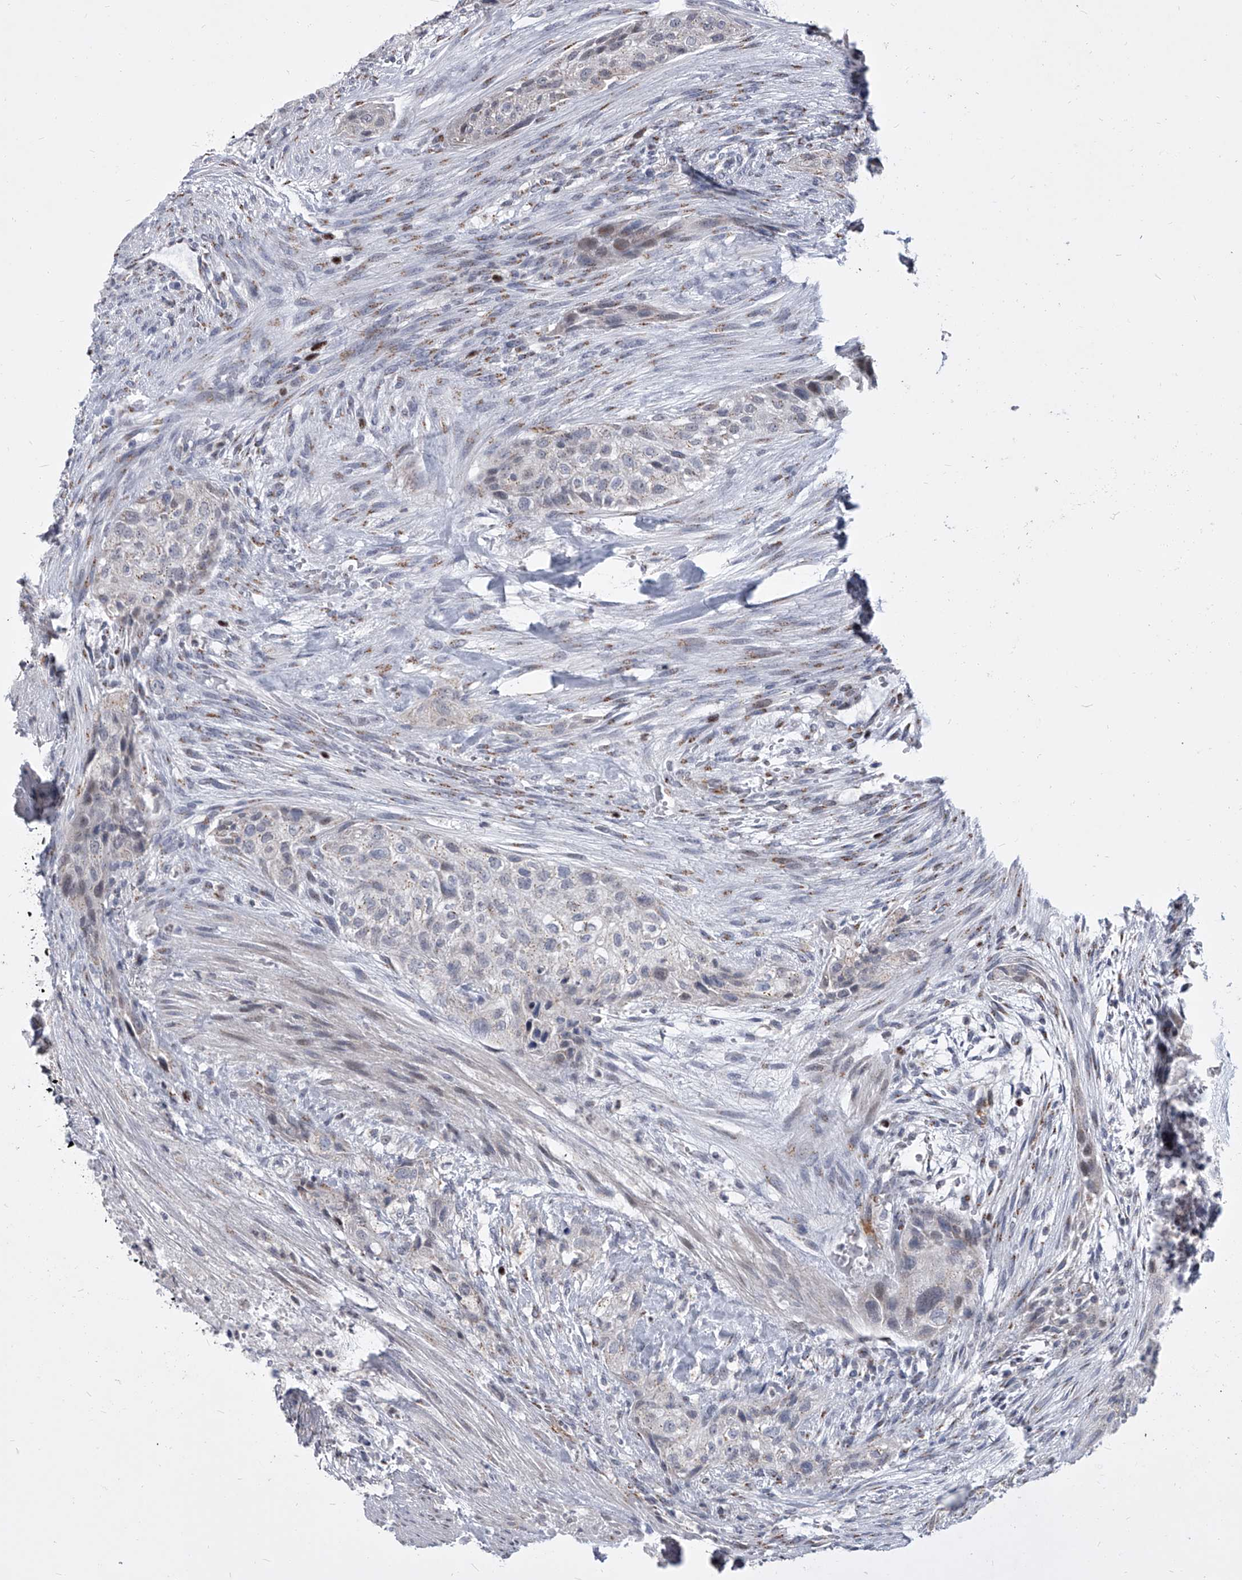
{"staining": {"intensity": "weak", "quantity": "<25%", "location": "cytoplasmic/membranous"}, "tissue": "urothelial cancer", "cell_type": "Tumor cells", "image_type": "cancer", "snomed": [{"axis": "morphology", "description": "Urothelial carcinoma, High grade"}, {"axis": "topography", "description": "Urinary bladder"}], "caption": "Protein analysis of urothelial cancer reveals no significant positivity in tumor cells. Nuclei are stained in blue.", "gene": "EVA1C", "patient": {"sex": "male", "age": 35}}